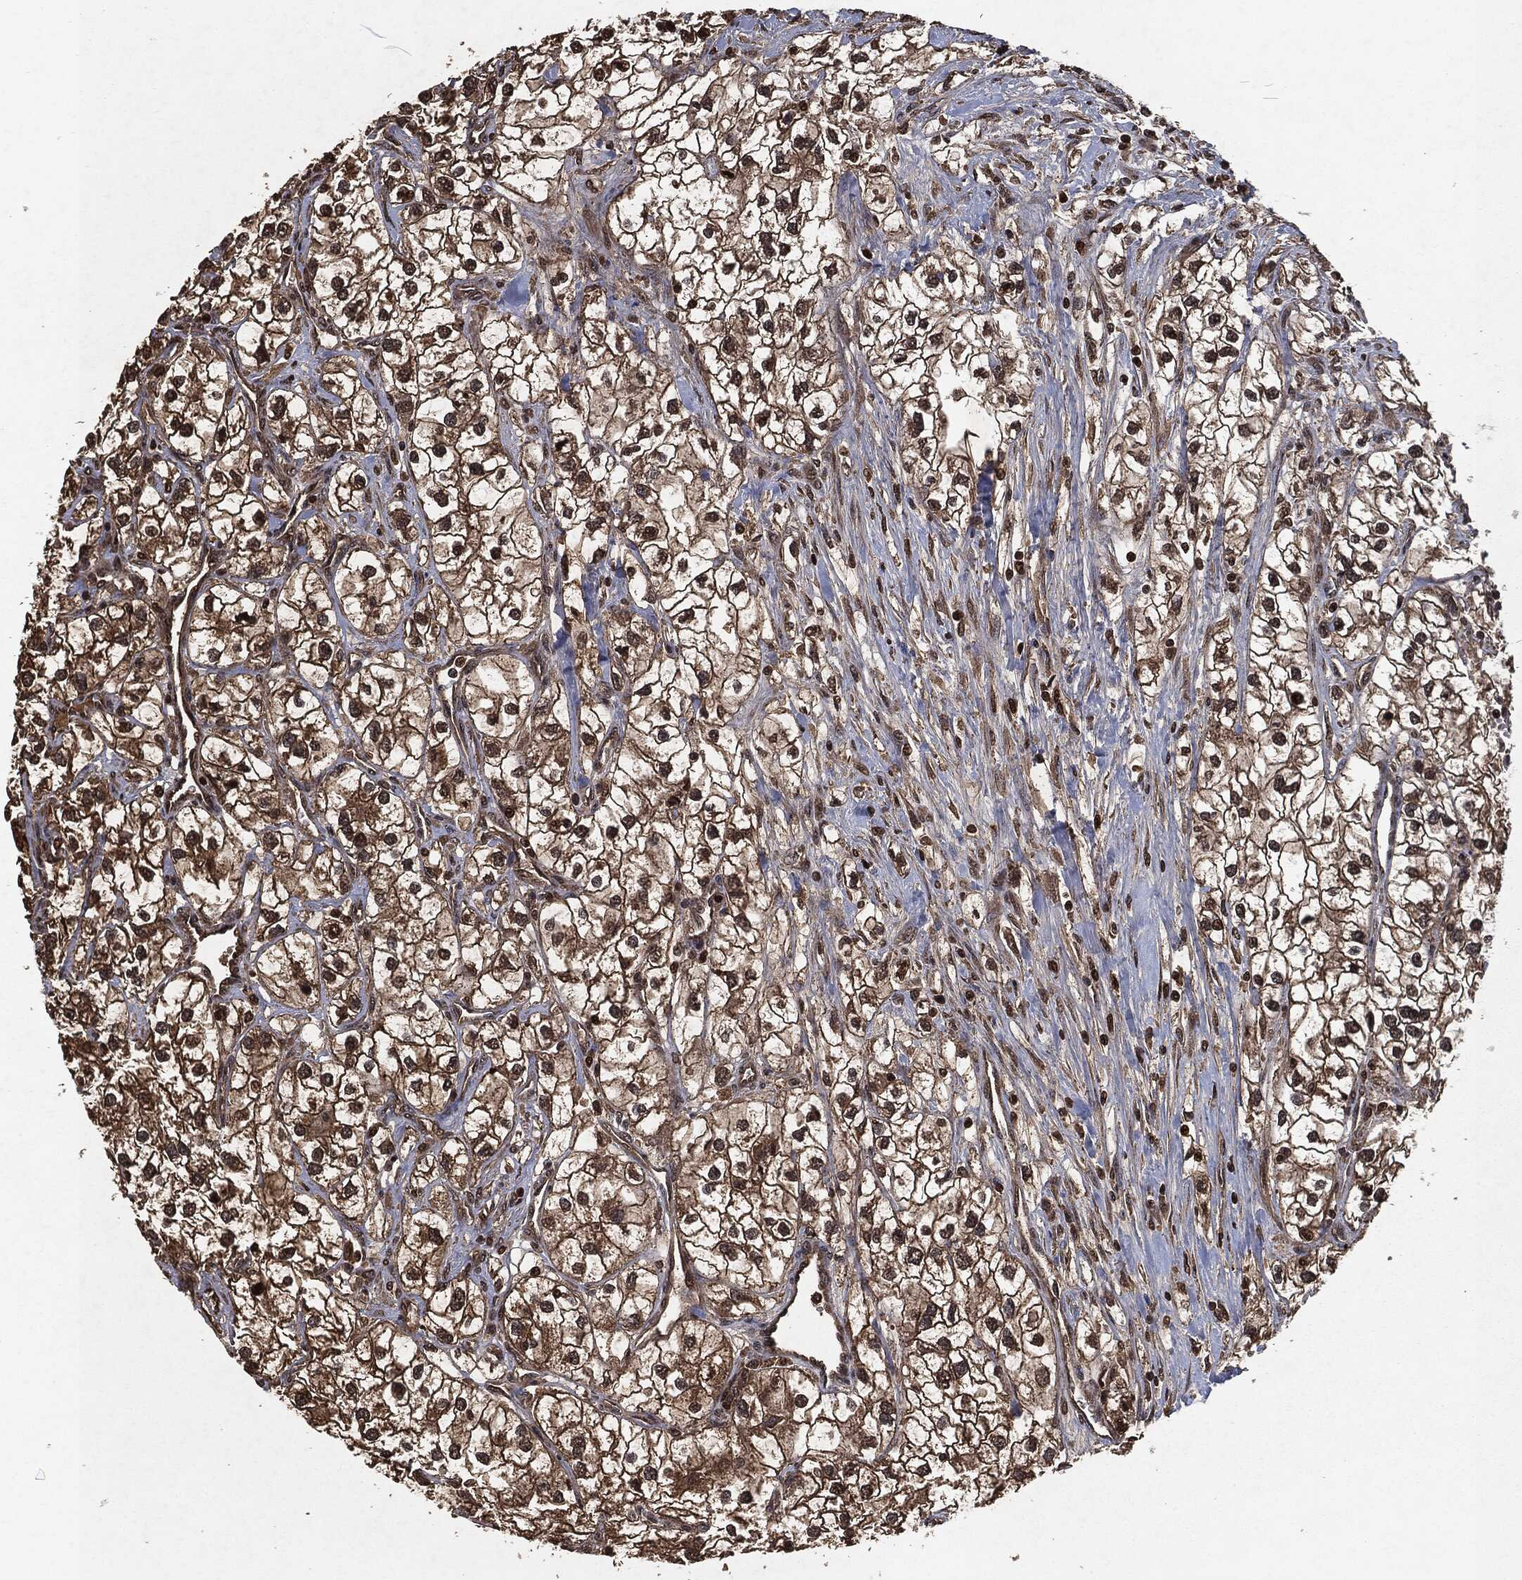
{"staining": {"intensity": "strong", "quantity": "25%-75%", "location": "nuclear"}, "tissue": "renal cancer", "cell_type": "Tumor cells", "image_type": "cancer", "snomed": [{"axis": "morphology", "description": "Adenocarcinoma, NOS"}, {"axis": "topography", "description": "Kidney"}], "caption": "IHC micrograph of neoplastic tissue: human adenocarcinoma (renal) stained using immunohistochemistry displays high levels of strong protein expression localized specifically in the nuclear of tumor cells, appearing as a nuclear brown color.", "gene": "SNAI1", "patient": {"sex": "male", "age": 59}}